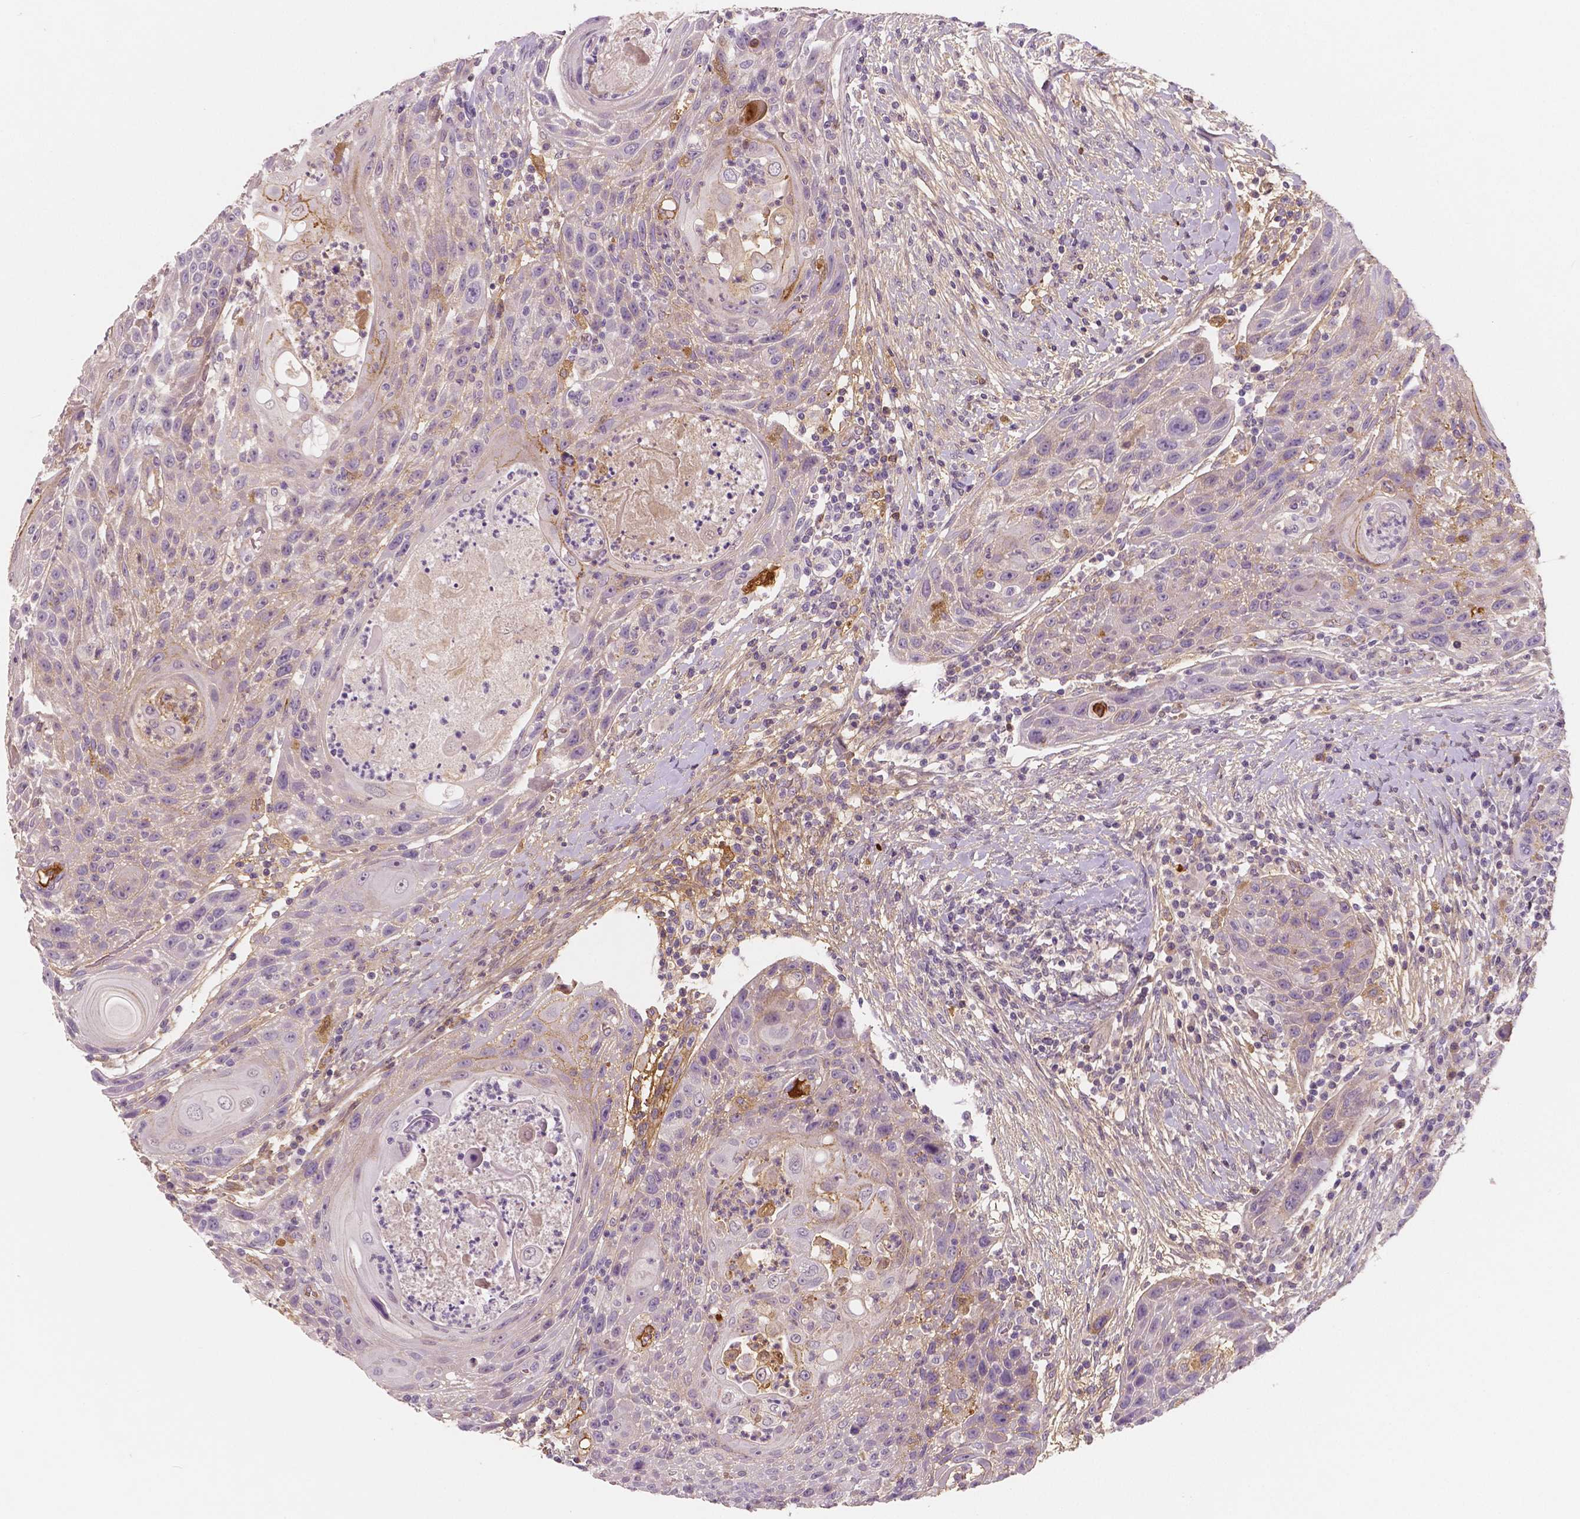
{"staining": {"intensity": "negative", "quantity": "none", "location": "none"}, "tissue": "head and neck cancer", "cell_type": "Tumor cells", "image_type": "cancer", "snomed": [{"axis": "morphology", "description": "Squamous cell carcinoma, NOS"}, {"axis": "topography", "description": "Head-Neck"}], "caption": "A micrograph of human head and neck cancer is negative for staining in tumor cells.", "gene": "APOA4", "patient": {"sex": "male", "age": 69}}